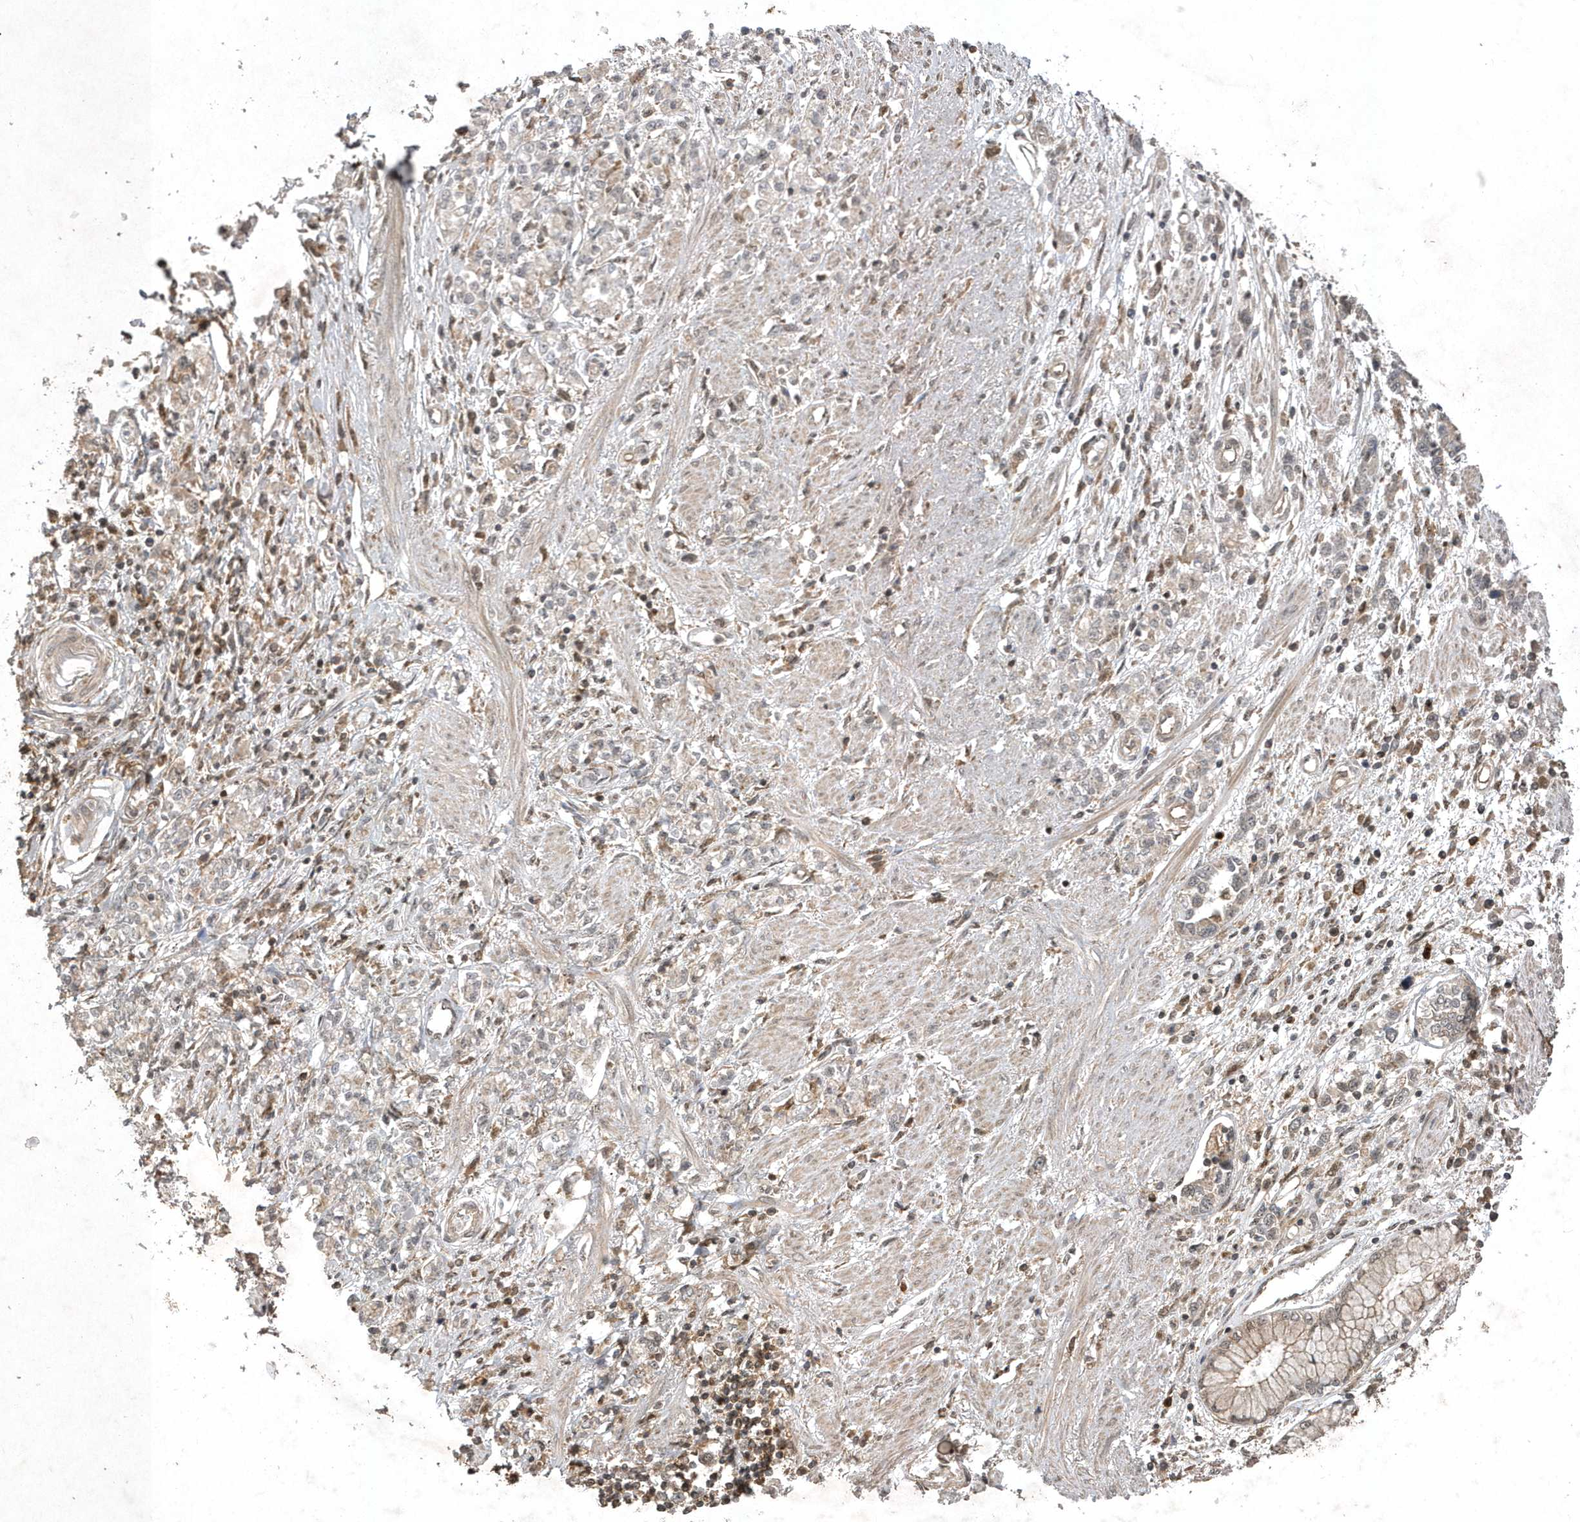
{"staining": {"intensity": "weak", "quantity": "25%-75%", "location": "cytoplasmic/membranous"}, "tissue": "stomach cancer", "cell_type": "Tumor cells", "image_type": "cancer", "snomed": [{"axis": "morphology", "description": "Adenocarcinoma, NOS"}, {"axis": "topography", "description": "Stomach"}], "caption": "Immunohistochemical staining of human stomach cancer displays low levels of weak cytoplasmic/membranous staining in about 25%-75% of tumor cells.", "gene": "LACC1", "patient": {"sex": "female", "age": 76}}